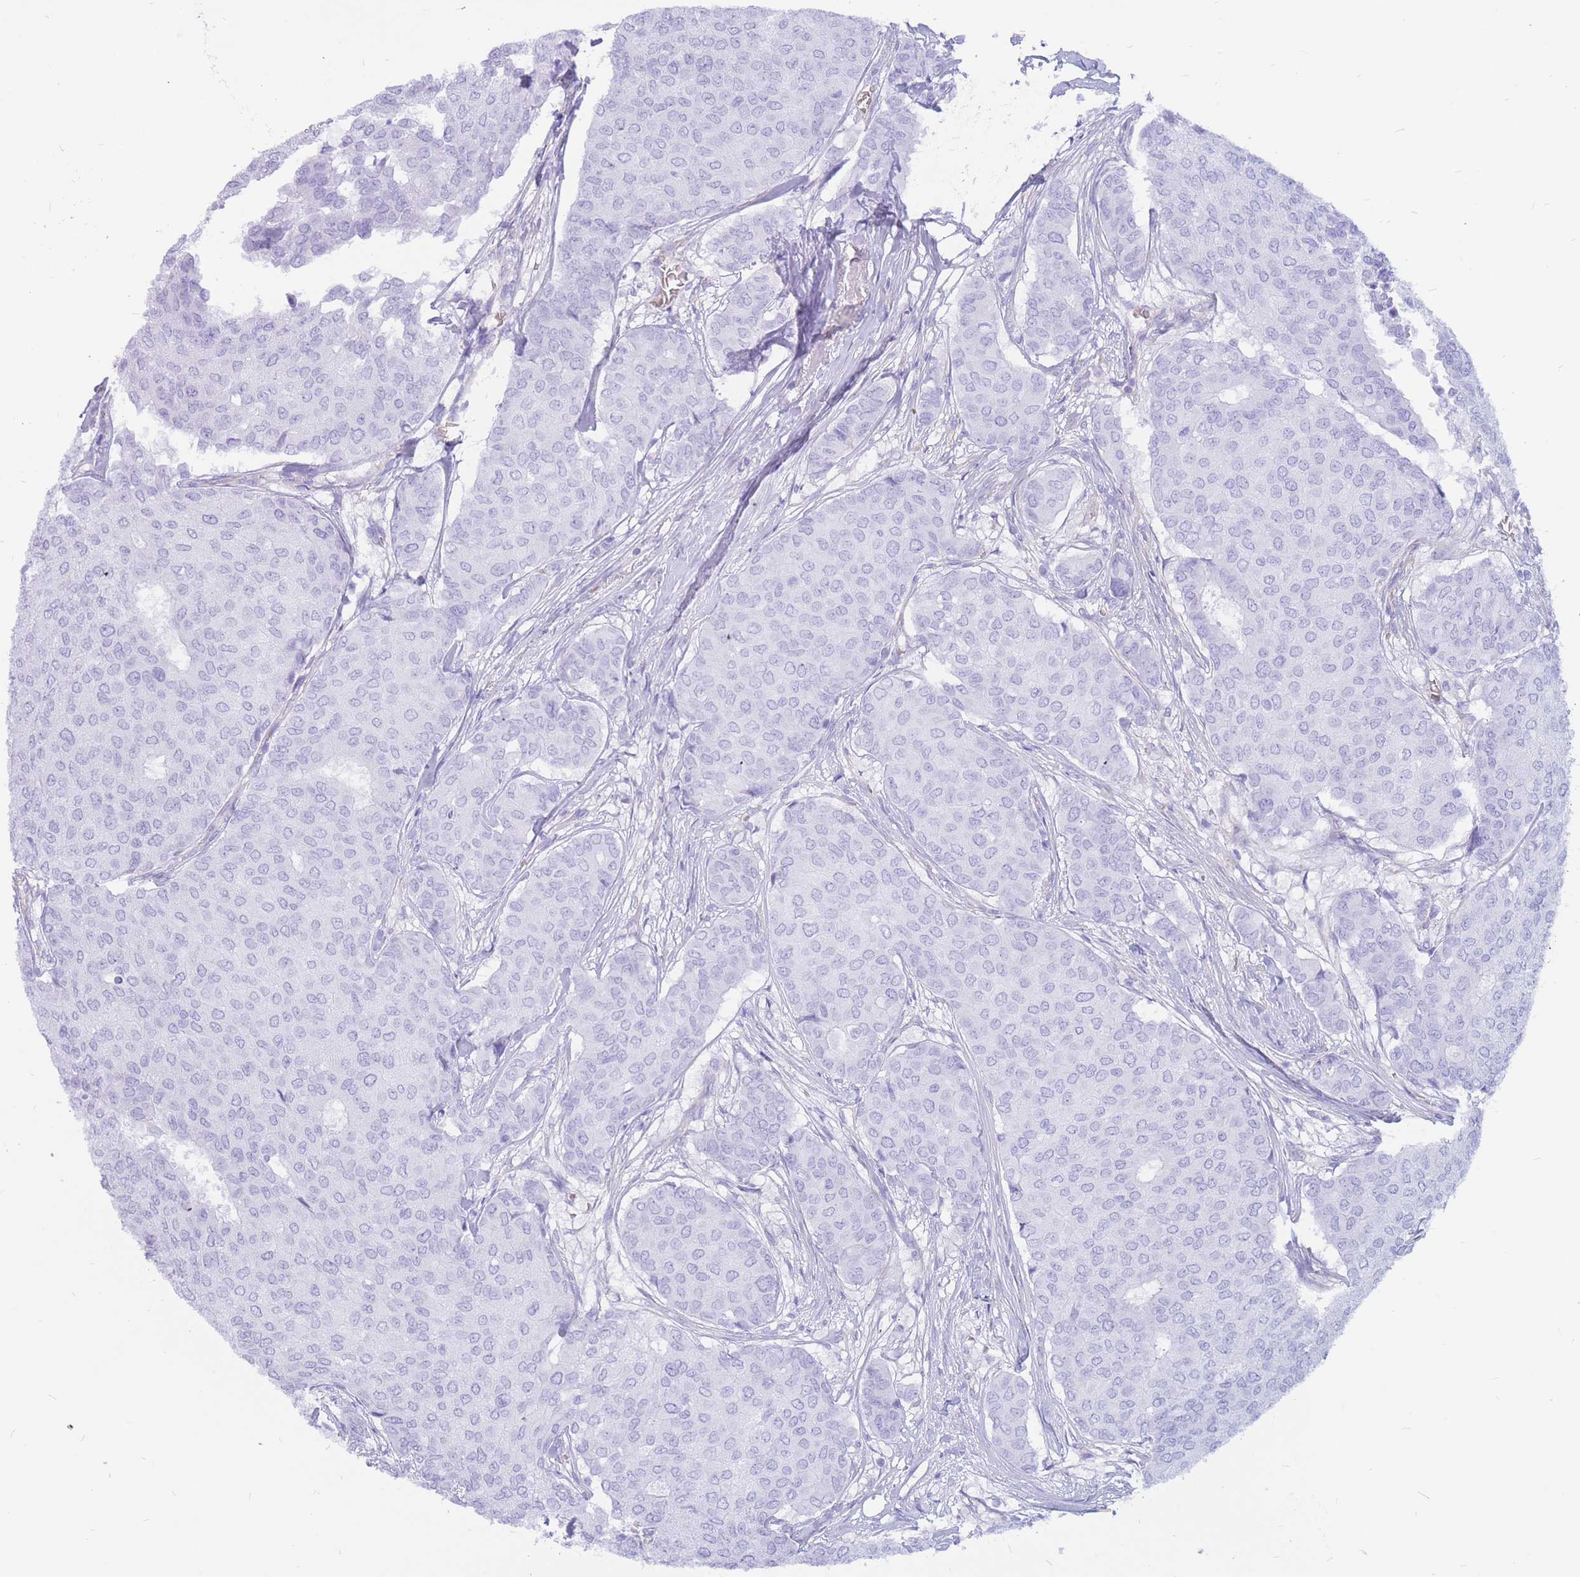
{"staining": {"intensity": "negative", "quantity": "none", "location": "none"}, "tissue": "breast cancer", "cell_type": "Tumor cells", "image_type": "cancer", "snomed": [{"axis": "morphology", "description": "Duct carcinoma"}, {"axis": "topography", "description": "Breast"}], "caption": "This image is of invasive ductal carcinoma (breast) stained with immunohistochemistry to label a protein in brown with the nuclei are counter-stained blue. There is no staining in tumor cells.", "gene": "ADD2", "patient": {"sex": "female", "age": 75}}